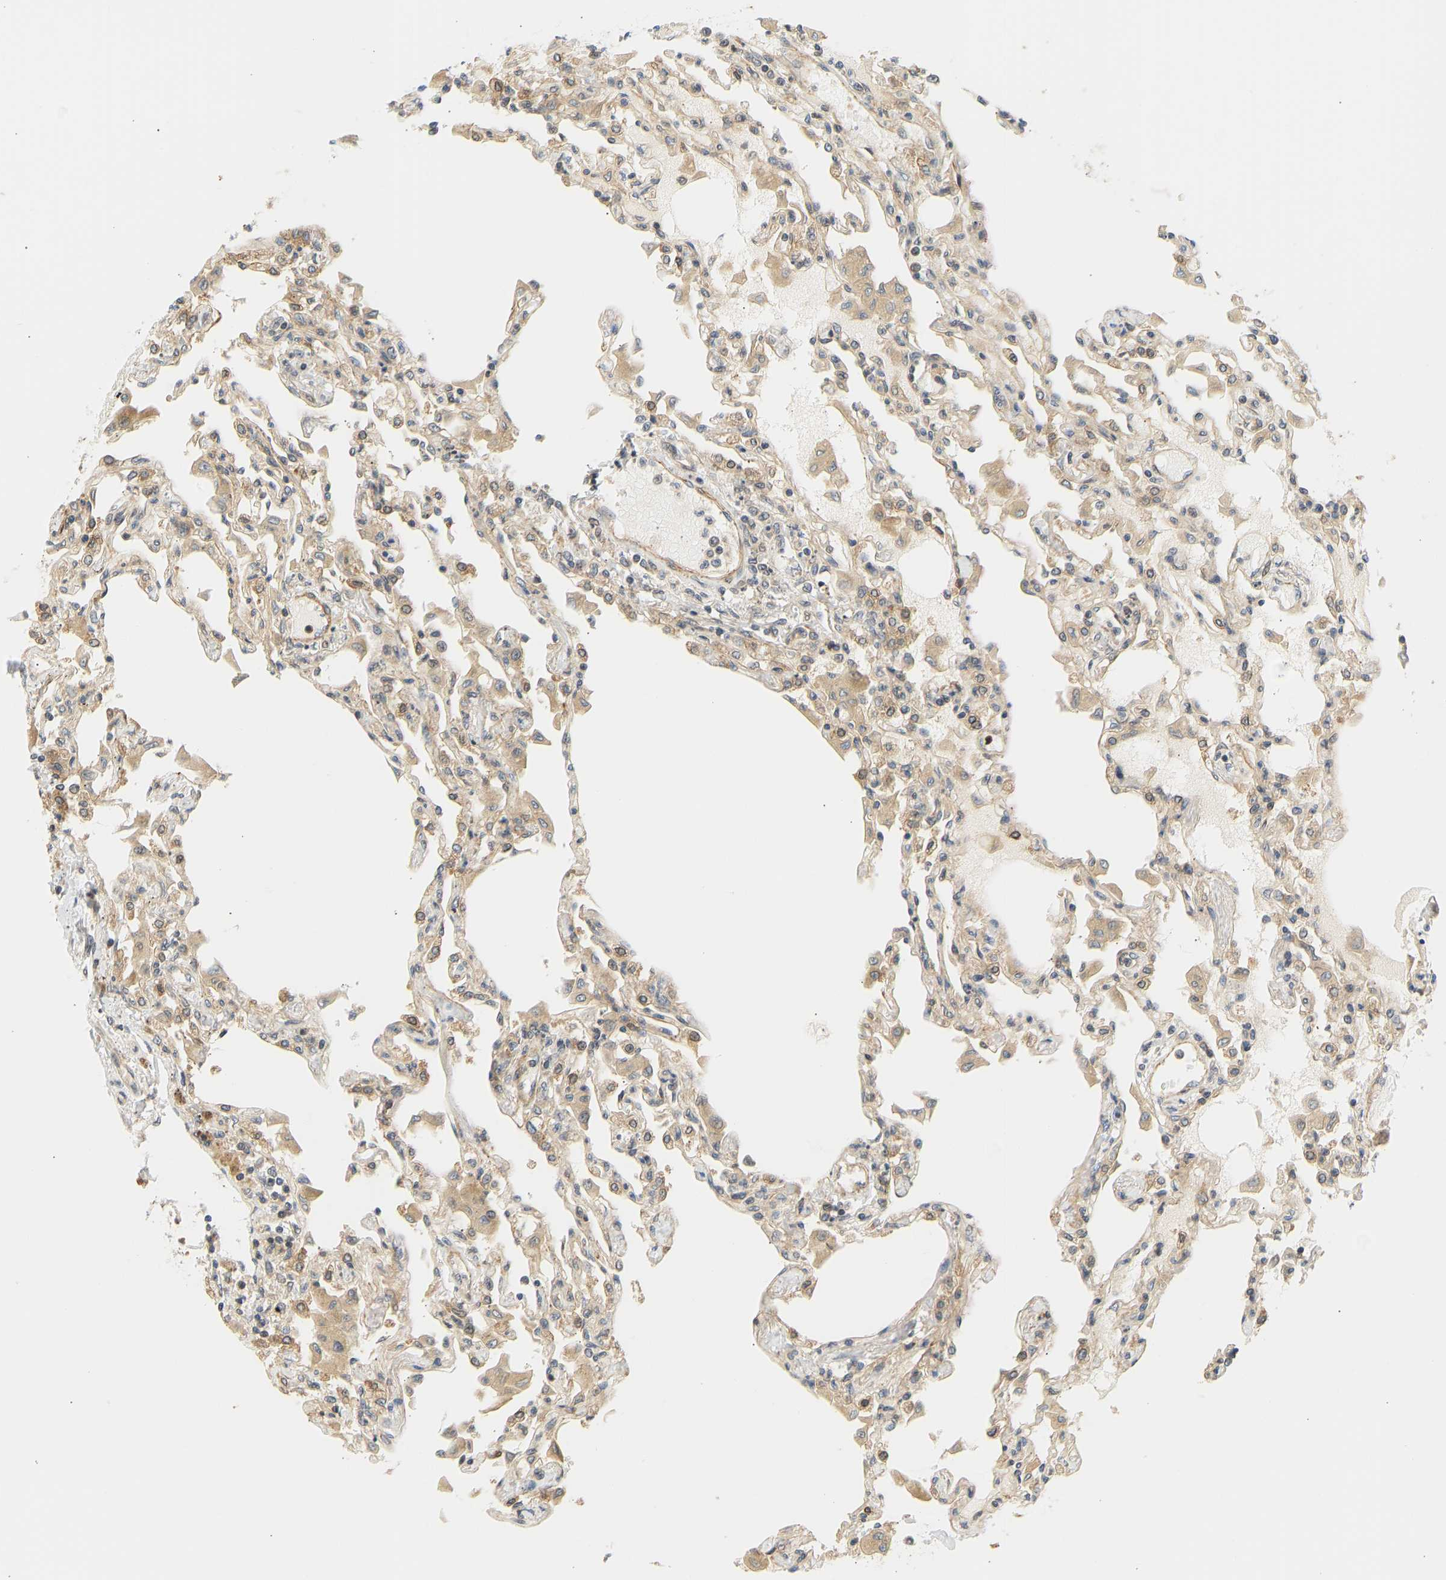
{"staining": {"intensity": "moderate", "quantity": "25%-75%", "location": "cytoplasmic/membranous"}, "tissue": "lung", "cell_type": "Alveolar cells", "image_type": "normal", "snomed": [{"axis": "morphology", "description": "Normal tissue, NOS"}, {"axis": "topography", "description": "Bronchus"}, {"axis": "topography", "description": "Lung"}], "caption": "This histopathology image exhibits immunohistochemistry (IHC) staining of benign lung, with medium moderate cytoplasmic/membranous expression in approximately 25%-75% of alveolar cells.", "gene": "CEP57", "patient": {"sex": "female", "age": 49}}